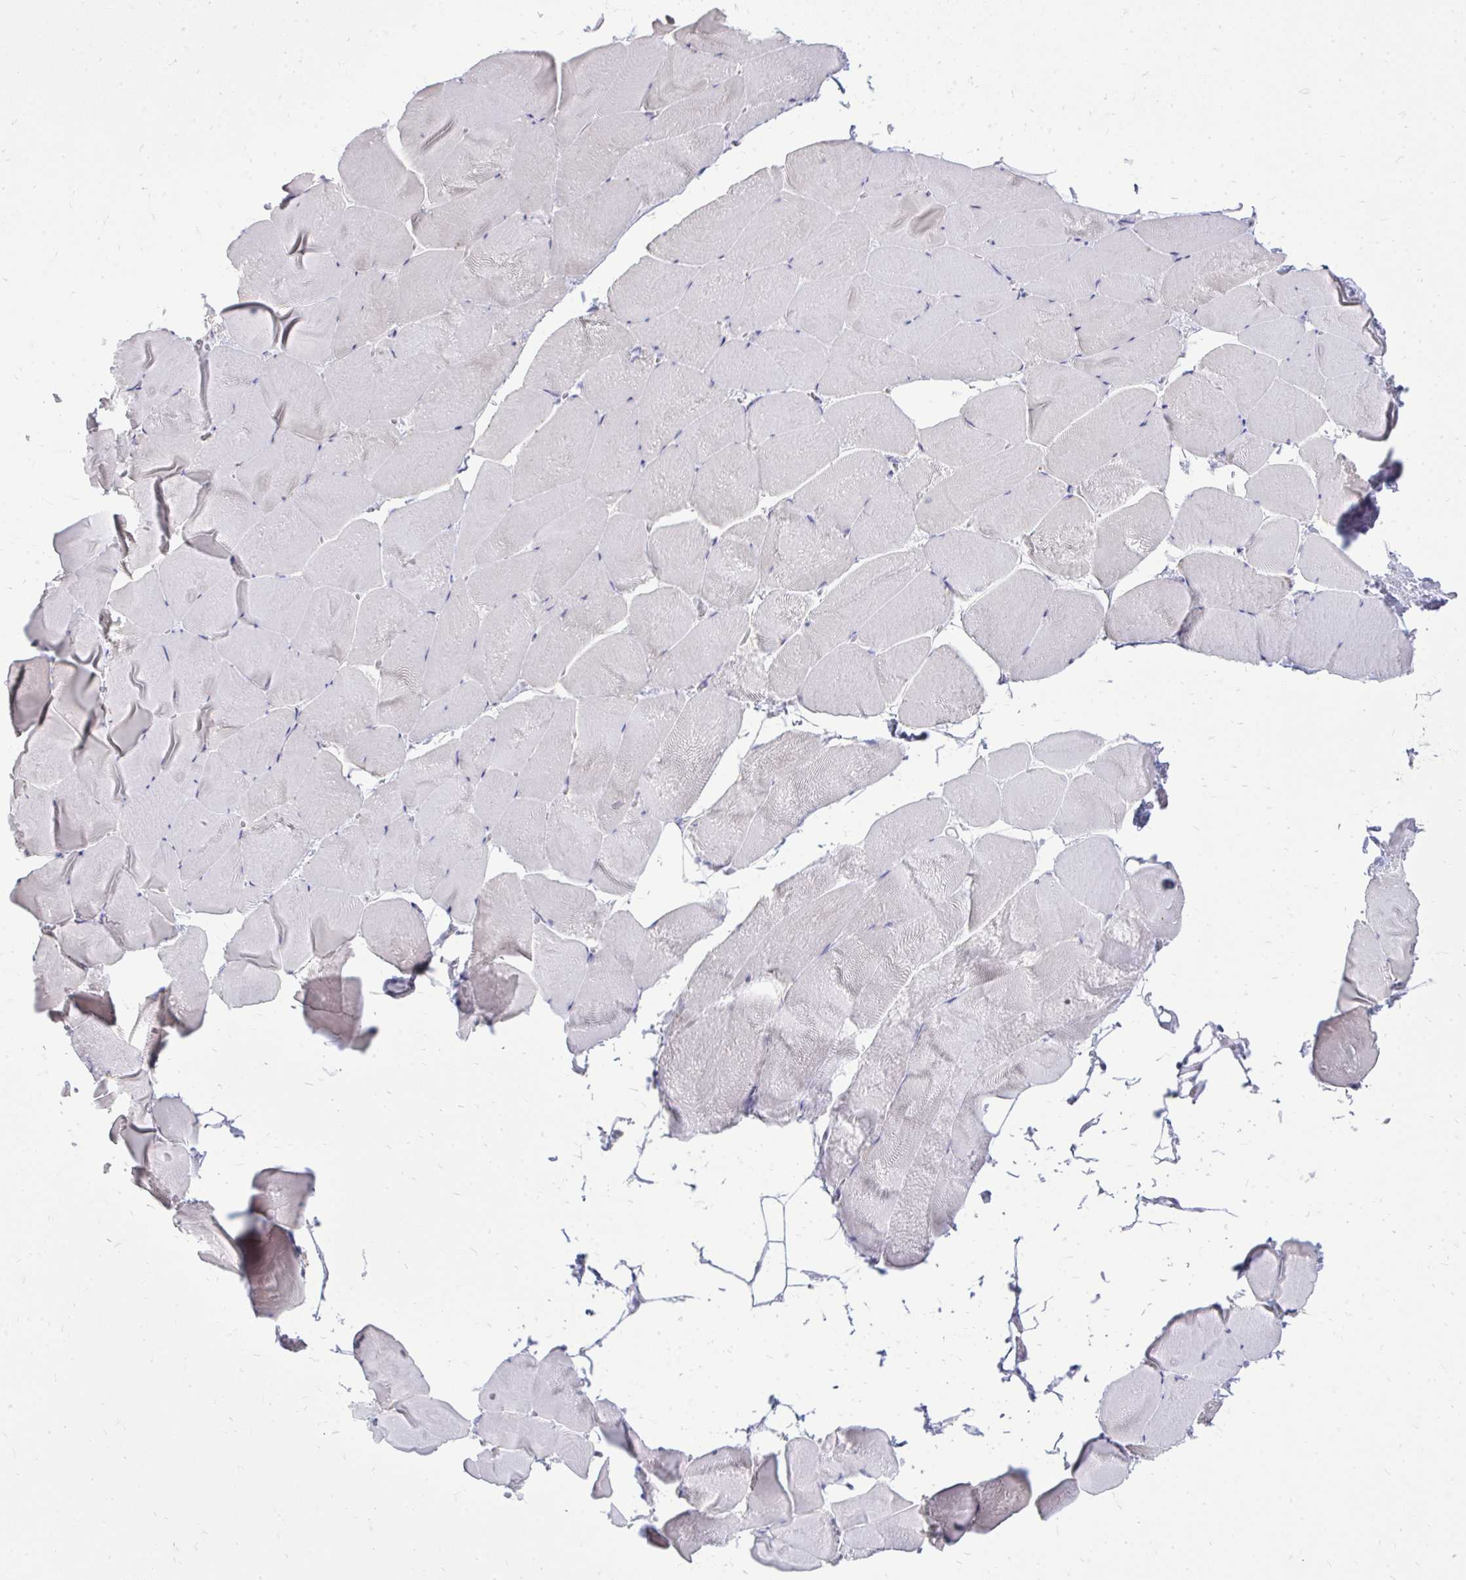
{"staining": {"intensity": "negative", "quantity": "none", "location": "none"}, "tissue": "skeletal muscle", "cell_type": "Myocytes", "image_type": "normal", "snomed": [{"axis": "morphology", "description": "Normal tissue, NOS"}, {"axis": "topography", "description": "Skeletal muscle"}], "caption": "Protein analysis of unremarkable skeletal muscle exhibits no significant expression in myocytes.", "gene": "SPTBN2", "patient": {"sex": "female", "age": 64}}